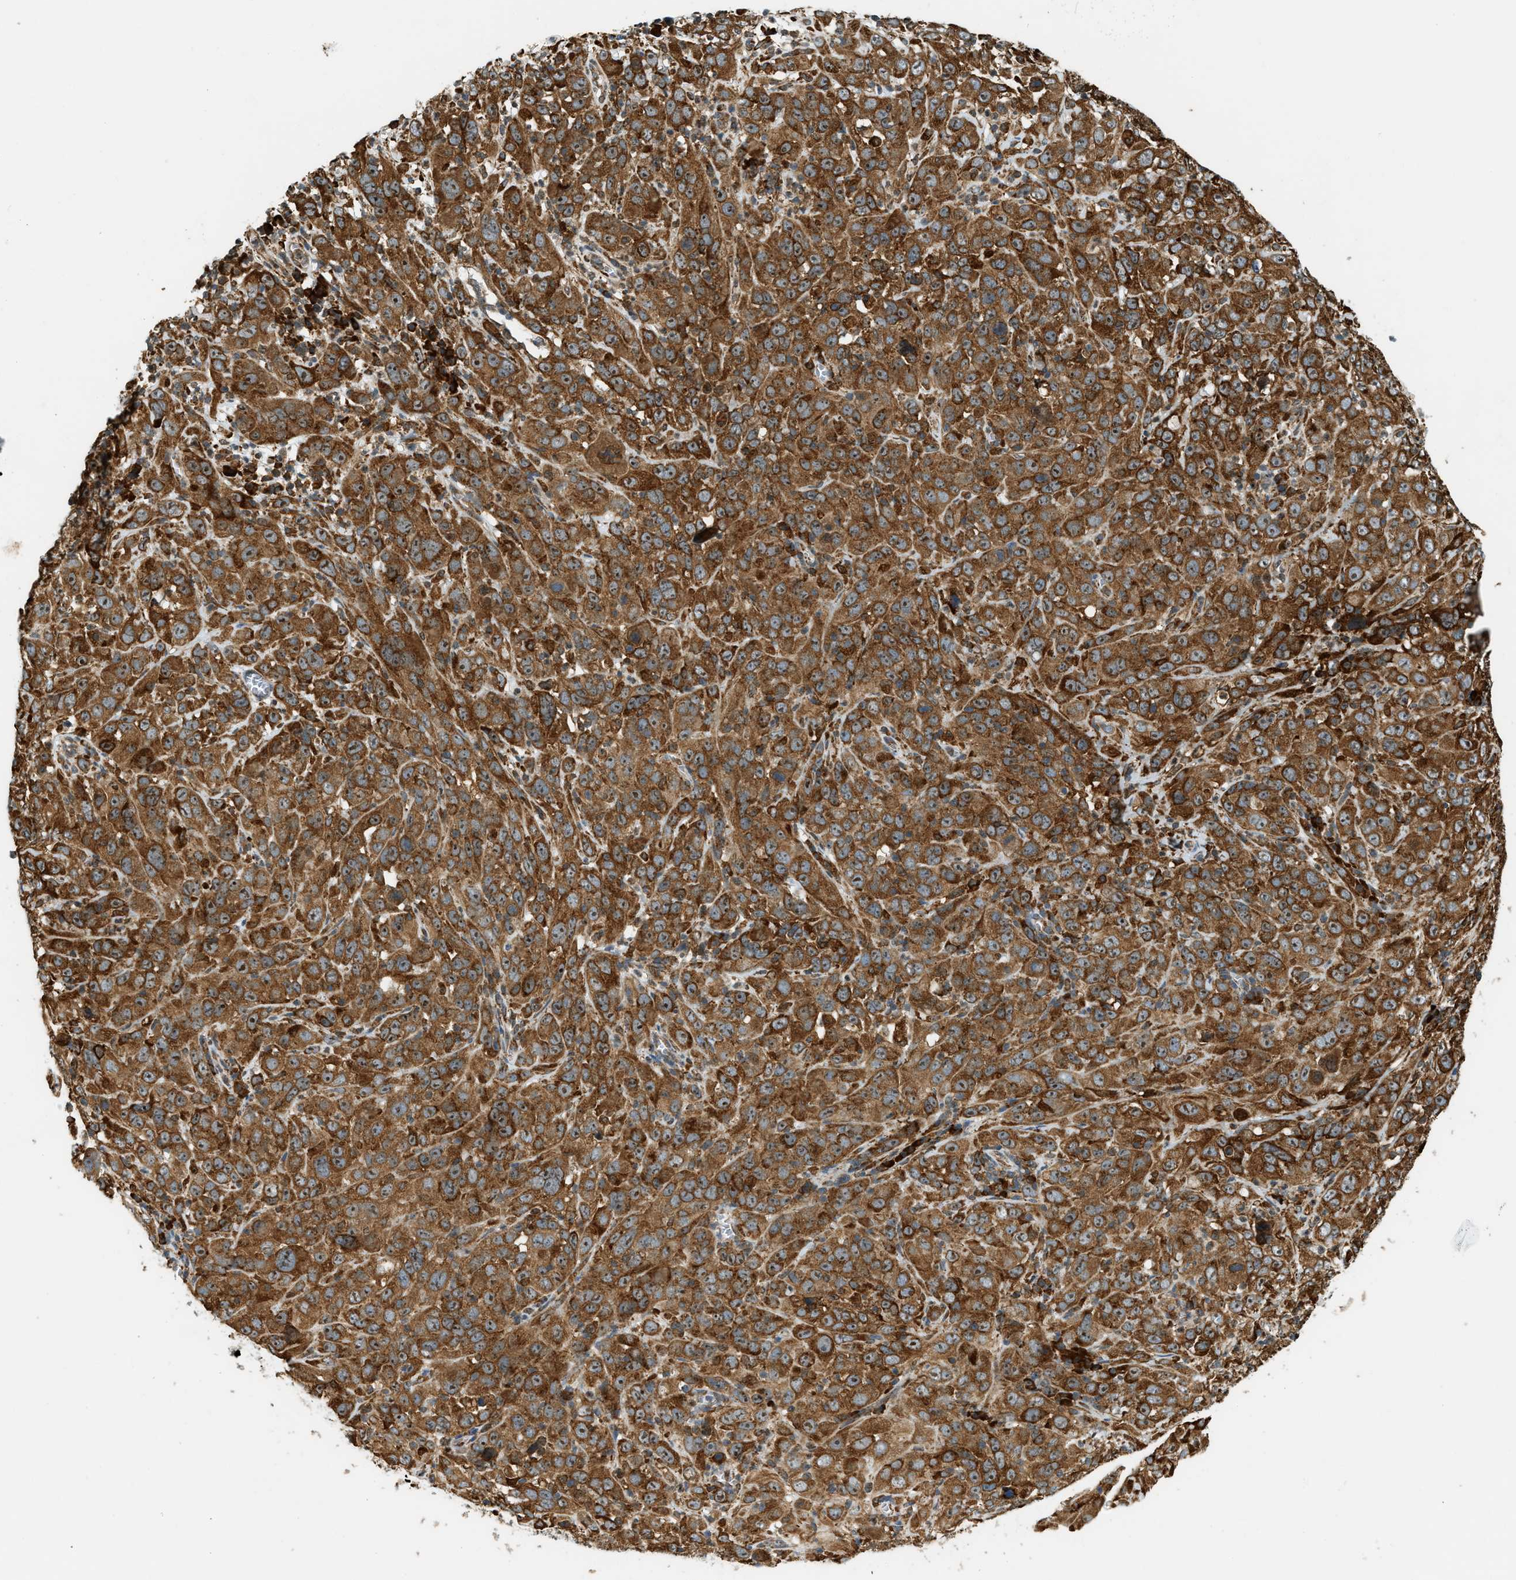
{"staining": {"intensity": "strong", "quantity": ">75%", "location": "cytoplasmic/membranous,nuclear"}, "tissue": "cervical cancer", "cell_type": "Tumor cells", "image_type": "cancer", "snomed": [{"axis": "morphology", "description": "Squamous cell carcinoma, NOS"}, {"axis": "topography", "description": "Cervix"}], "caption": "Cervical squamous cell carcinoma stained for a protein (brown) reveals strong cytoplasmic/membranous and nuclear positive staining in approximately >75% of tumor cells.", "gene": "SEMA4D", "patient": {"sex": "female", "age": 32}}